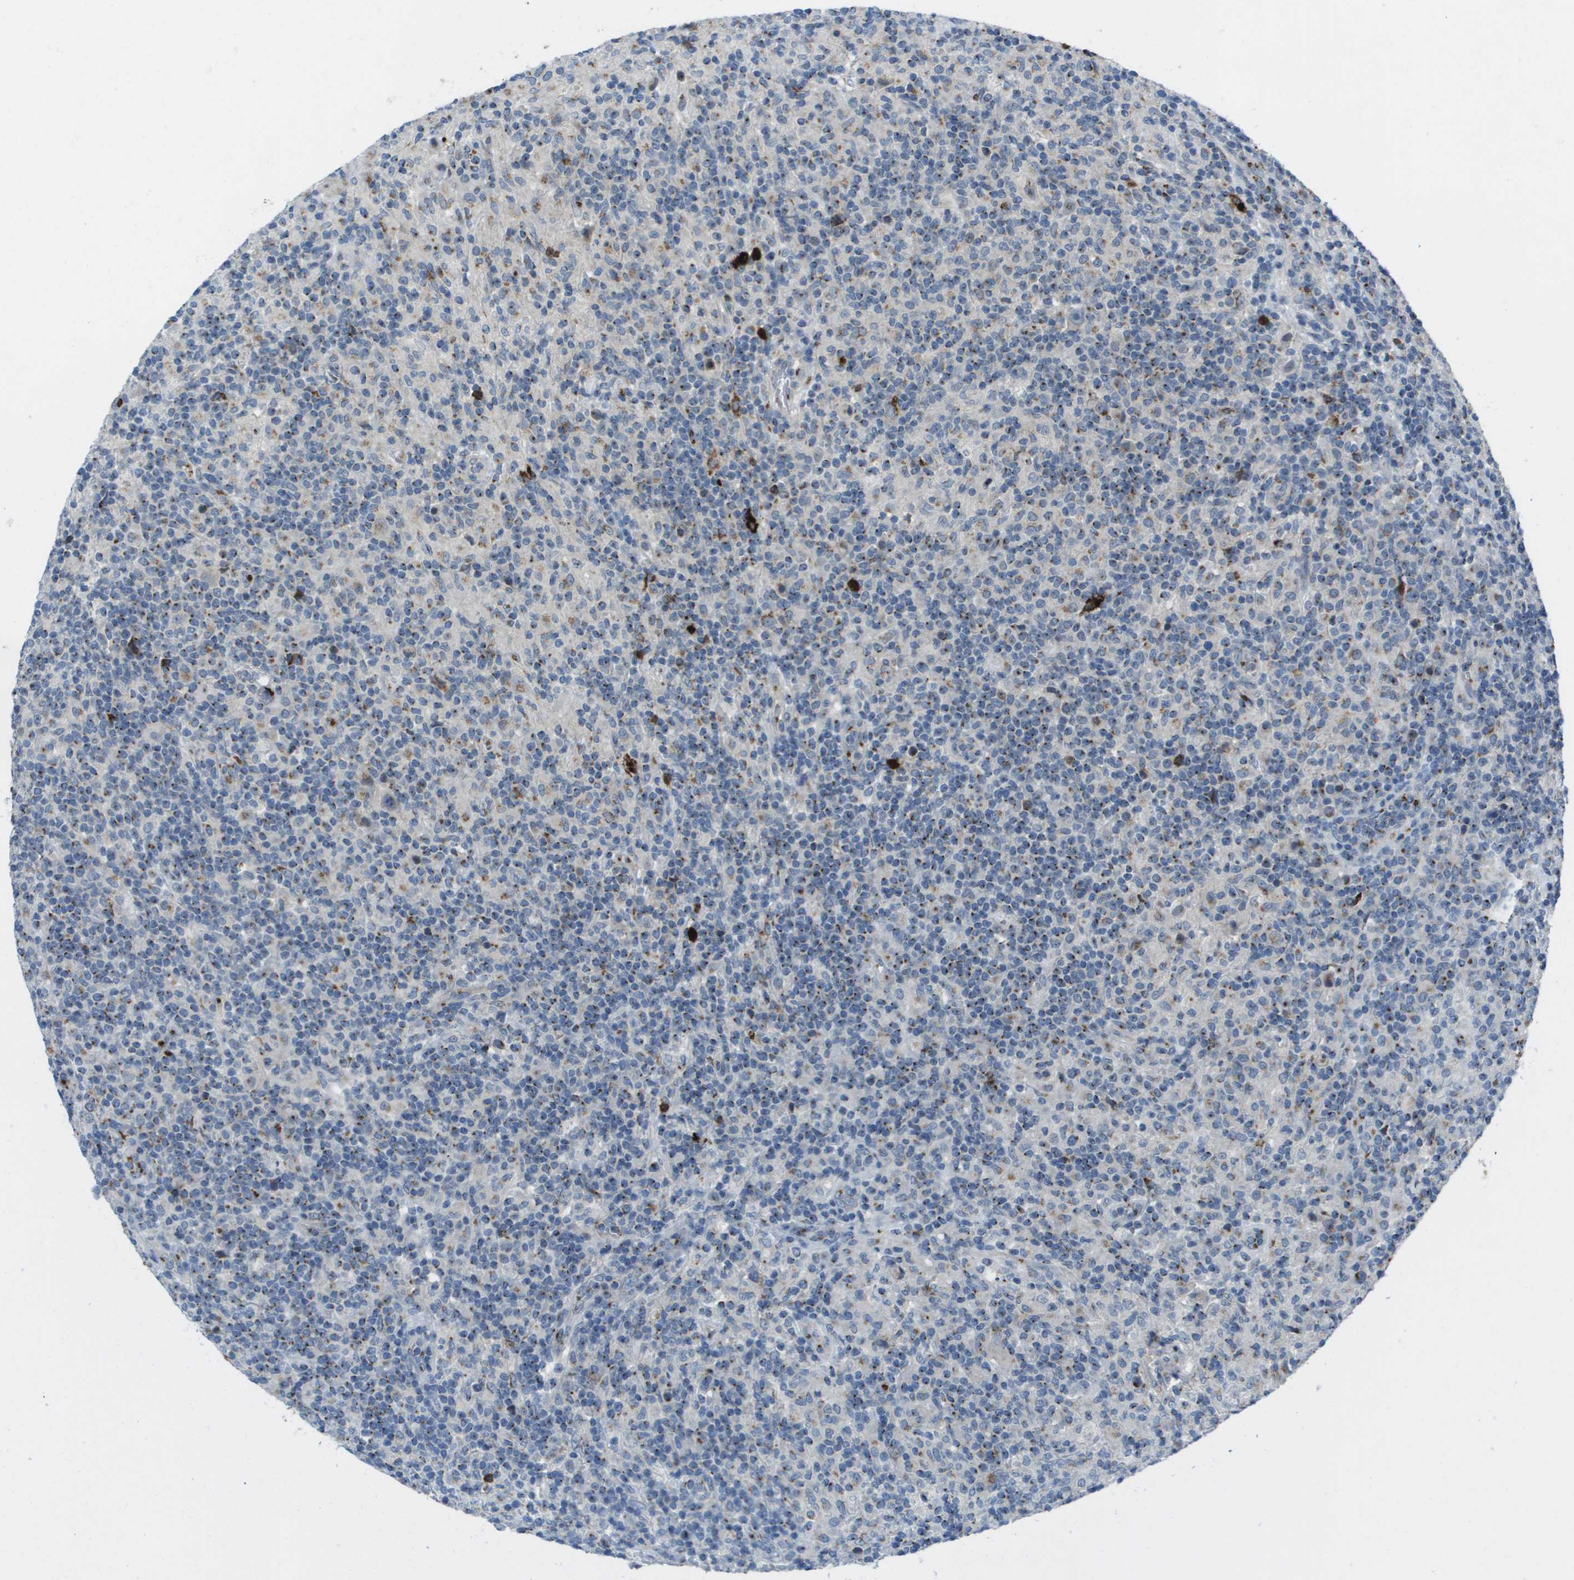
{"staining": {"intensity": "strong", "quantity": ">75%", "location": "cytoplasmic/membranous"}, "tissue": "lymphoma", "cell_type": "Tumor cells", "image_type": "cancer", "snomed": [{"axis": "morphology", "description": "Hodgkin's disease, NOS"}, {"axis": "topography", "description": "Lymph node"}], "caption": "Hodgkin's disease stained with a protein marker demonstrates strong staining in tumor cells.", "gene": "QSOX2", "patient": {"sex": "male", "age": 70}}